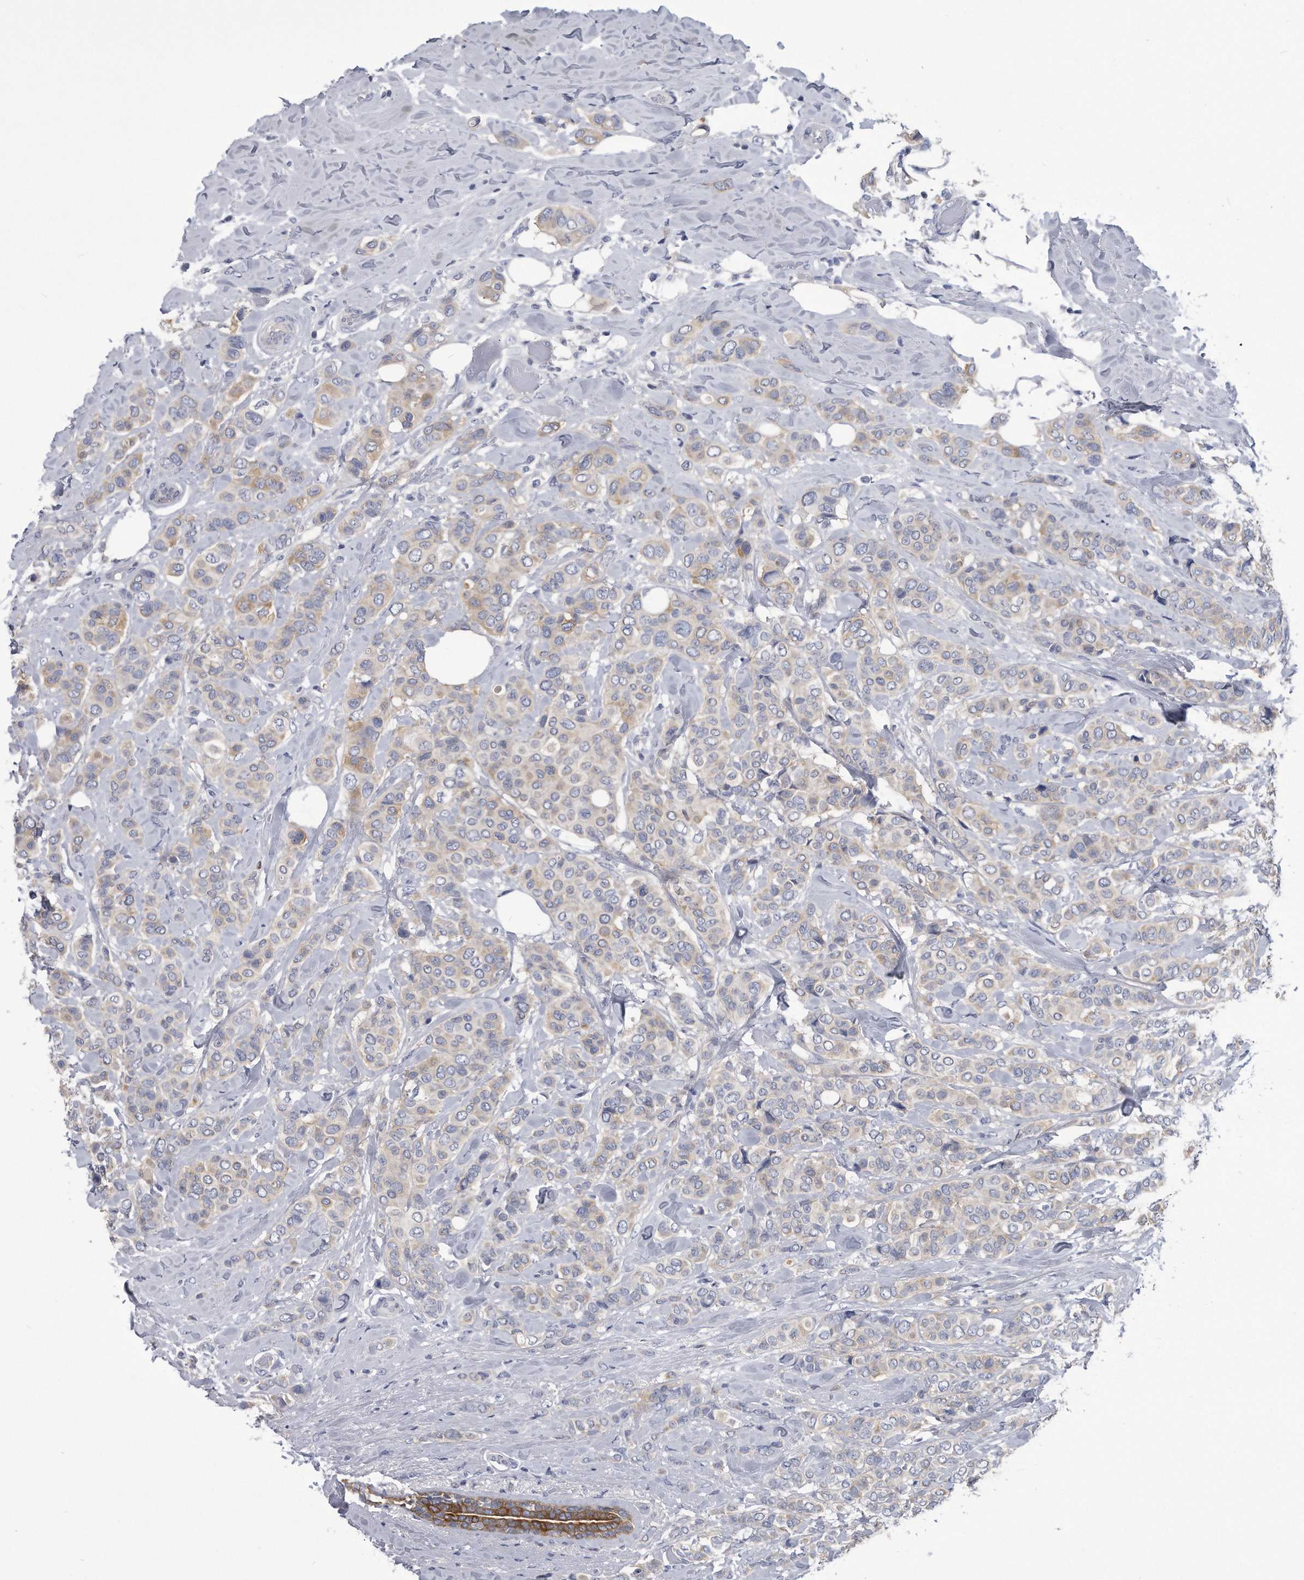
{"staining": {"intensity": "weak", "quantity": "25%-75%", "location": "cytoplasmic/membranous"}, "tissue": "breast cancer", "cell_type": "Tumor cells", "image_type": "cancer", "snomed": [{"axis": "morphology", "description": "Lobular carcinoma"}, {"axis": "topography", "description": "Breast"}], "caption": "This image reveals immunohistochemistry (IHC) staining of human breast cancer (lobular carcinoma), with low weak cytoplasmic/membranous positivity in approximately 25%-75% of tumor cells.", "gene": "PYGB", "patient": {"sex": "female", "age": 51}}